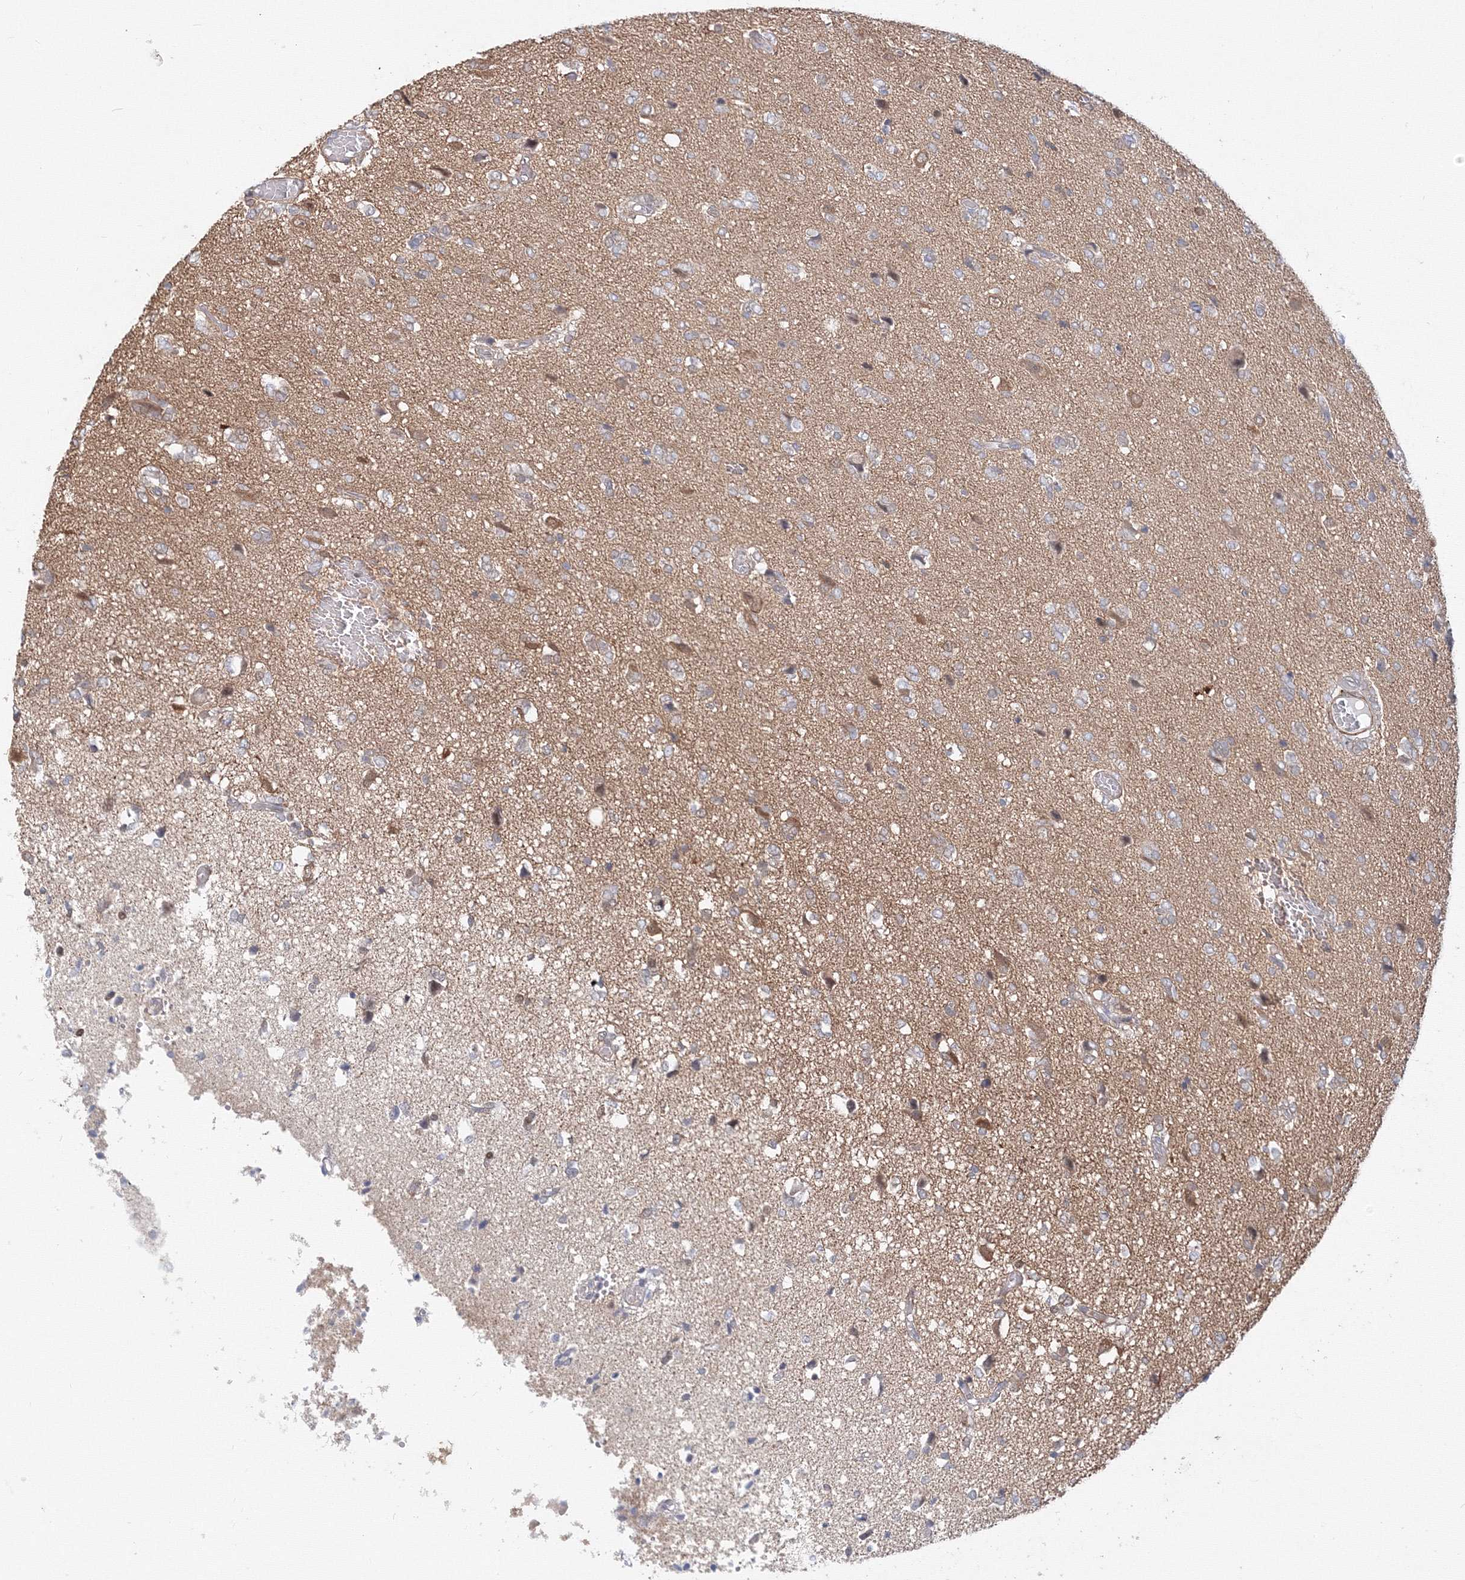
{"staining": {"intensity": "weak", "quantity": "<25%", "location": "cytoplasmic/membranous"}, "tissue": "glioma", "cell_type": "Tumor cells", "image_type": "cancer", "snomed": [{"axis": "morphology", "description": "Glioma, malignant, High grade"}, {"axis": "topography", "description": "Brain"}], "caption": "High magnification brightfield microscopy of malignant high-grade glioma stained with DAB (brown) and counterstained with hematoxylin (blue): tumor cells show no significant positivity.", "gene": "ARHGAP21", "patient": {"sex": "female", "age": 59}}